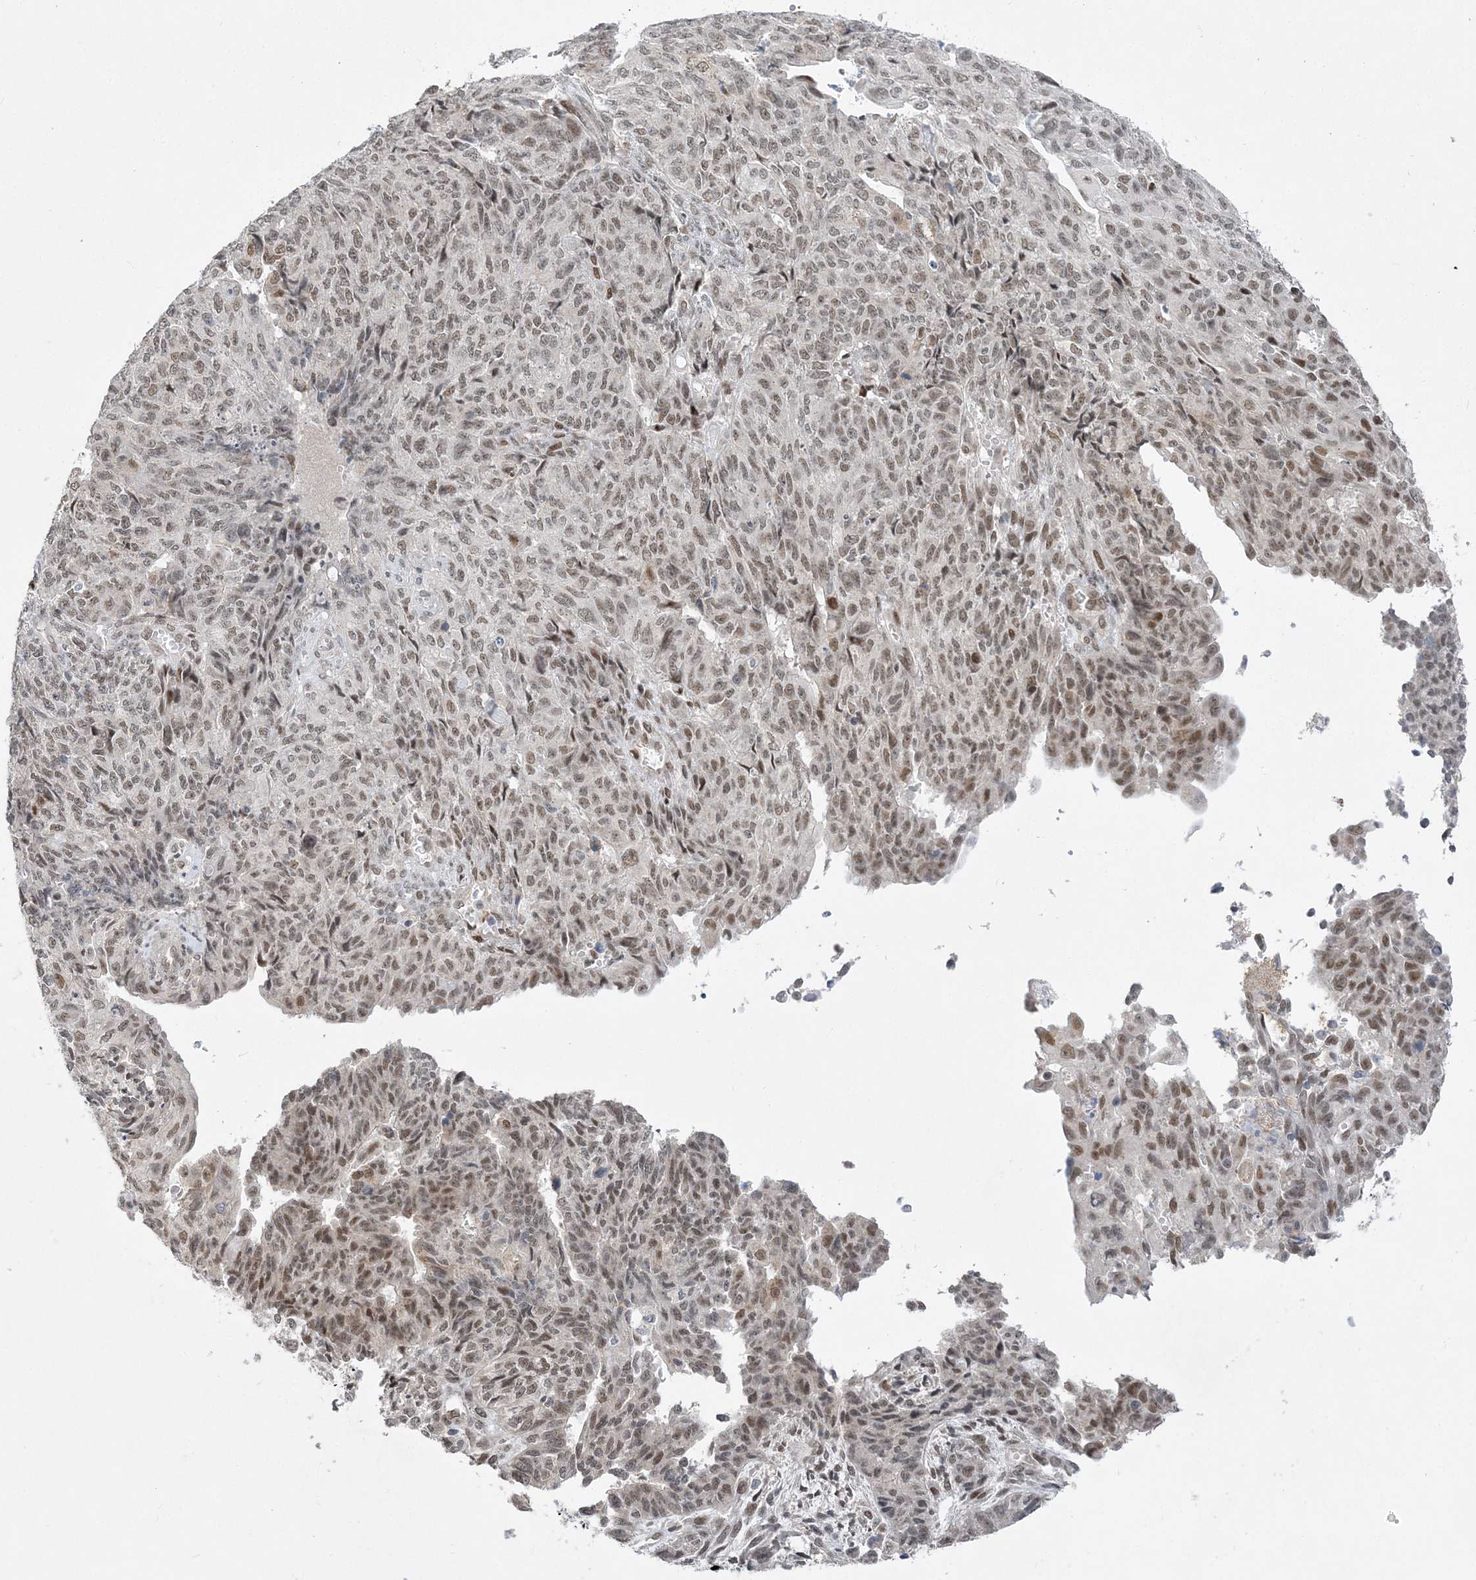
{"staining": {"intensity": "moderate", "quantity": "25%-75%", "location": "nuclear"}, "tissue": "endometrial cancer", "cell_type": "Tumor cells", "image_type": "cancer", "snomed": [{"axis": "morphology", "description": "Adenocarcinoma, NOS"}, {"axis": "topography", "description": "Endometrium"}], "caption": "Endometrial cancer stained for a protein (brown) shows moderate nuclear positive positivity in approximately 25%-75% of tumor cells.", "gene": "WAC", "patient": {"sex": "female", "age": 32}}